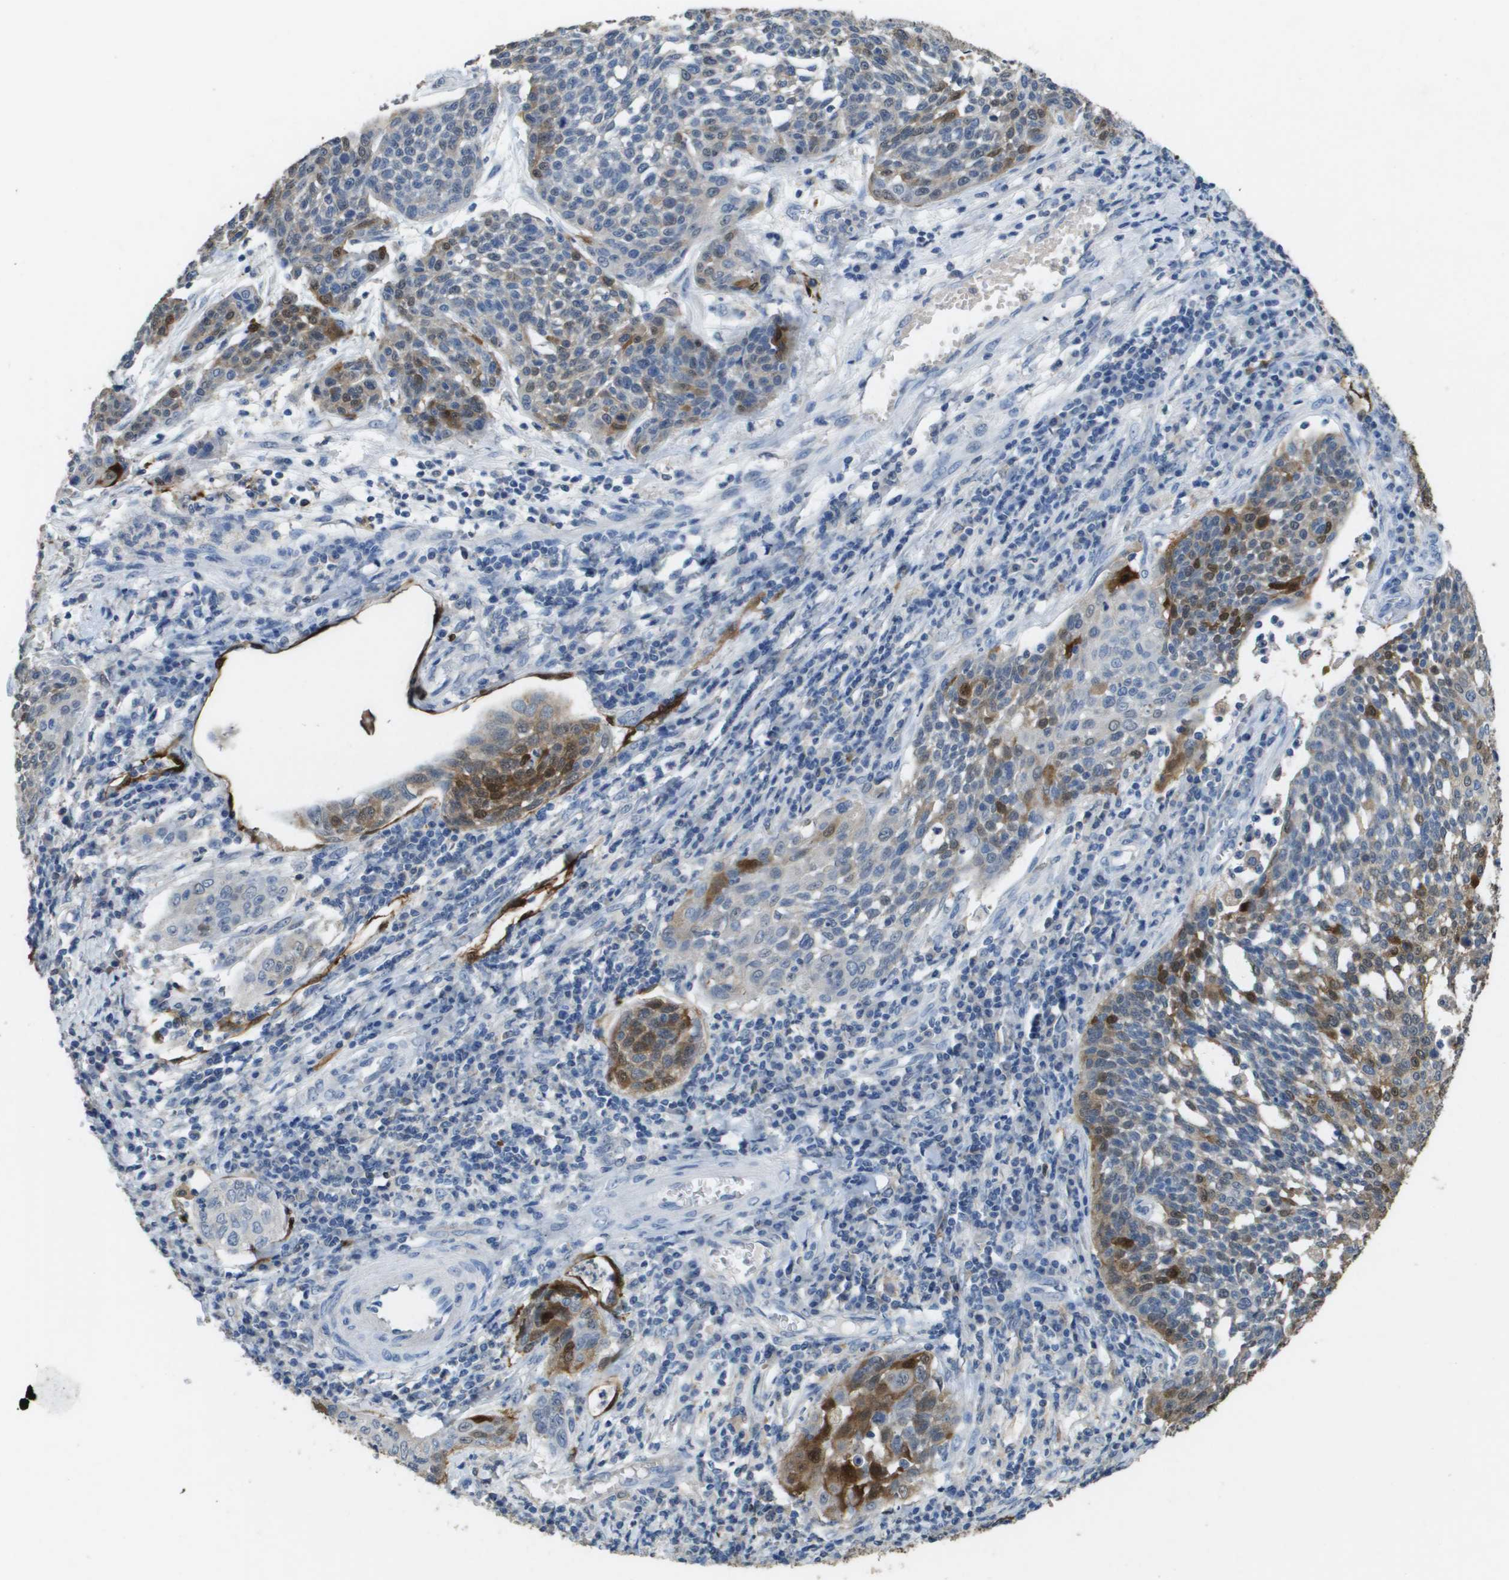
{"staining": {"intensity": "moderate", "quantity": "25%-75%", "location": "cytoplasmic/membranous"}, "tissue": "cervical cancer", "cell_type": "Tumor cells", "image_type": "cancer", "snomed": [{"axis": "morphology", "description": "Squamous cell carcinoma, NOS"}, {"axis": "topography", "description": "Cervix"}], "caption": "The micrograph reveals staining of cervical cancer (squamous cell carcinoma), revealing moderate cytoplasmic/membranous protein expression (brown color) within tumor cells. The staining is performed using DAB (3,3'-diaminobenzidine) brown chromogen to label protein expression. The nuclei are counter-stained blue using hematoxylin.", "gene": "FABP5", "patient": {"sex": "female", "age": 34}}